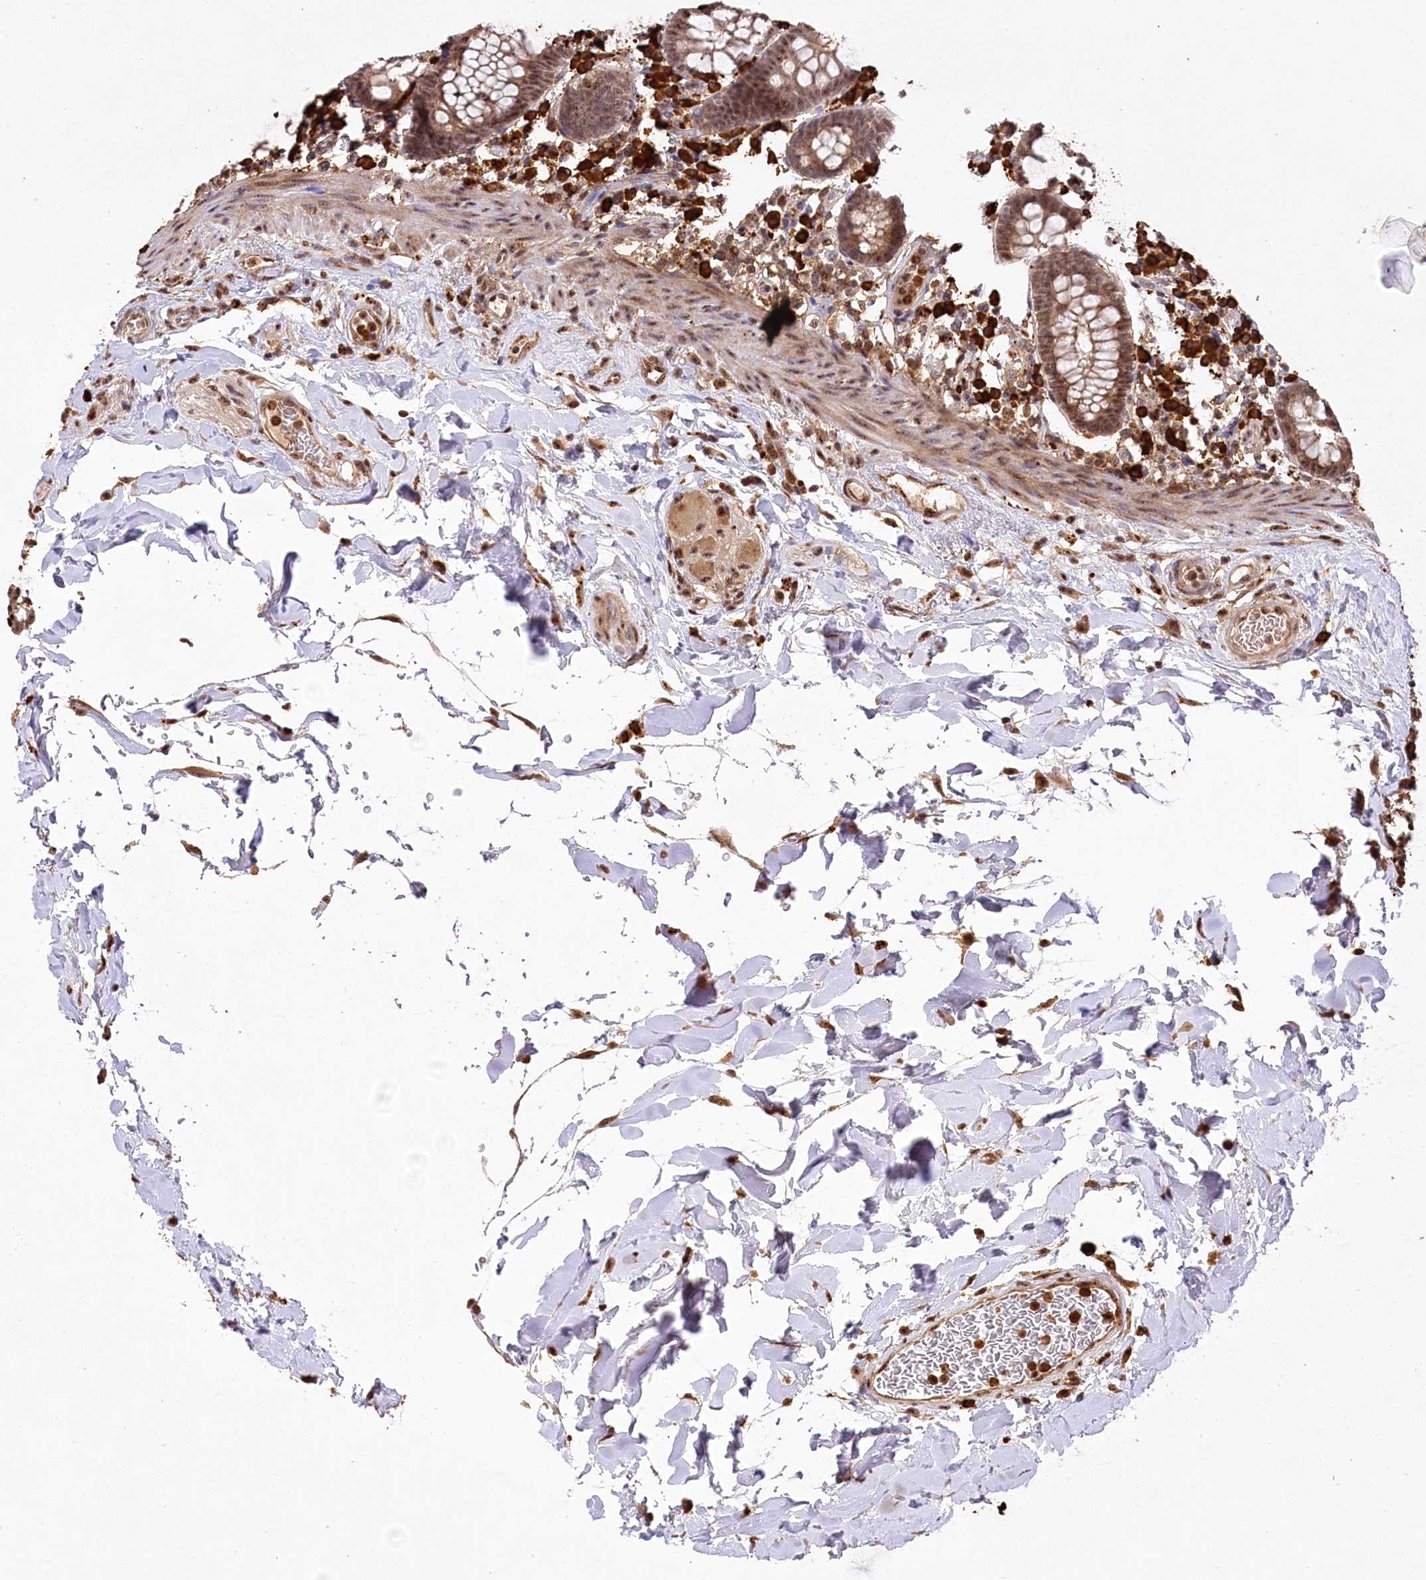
{"staining": {"intensity": "strong", "quantity": "25%-75%", "location": "cytoplasmic/membranous,nuclear"}, "tissue": "colon", "cell_type": "Endothelial cells", "image_type": "normal", "snomed": [{"axis": "morphology", "description": "Normal tissue, NOS"}, {"axis": "topography", "description": "Colon"}], "caption": "Protein staining shows strong cytoplasmic/membranous,nuclear staining in approximately 25%-75% of endothelial cells in unremarkable colon.", "gene": "PYROXD1", "patient": {"sex": "female", "age": 79}}